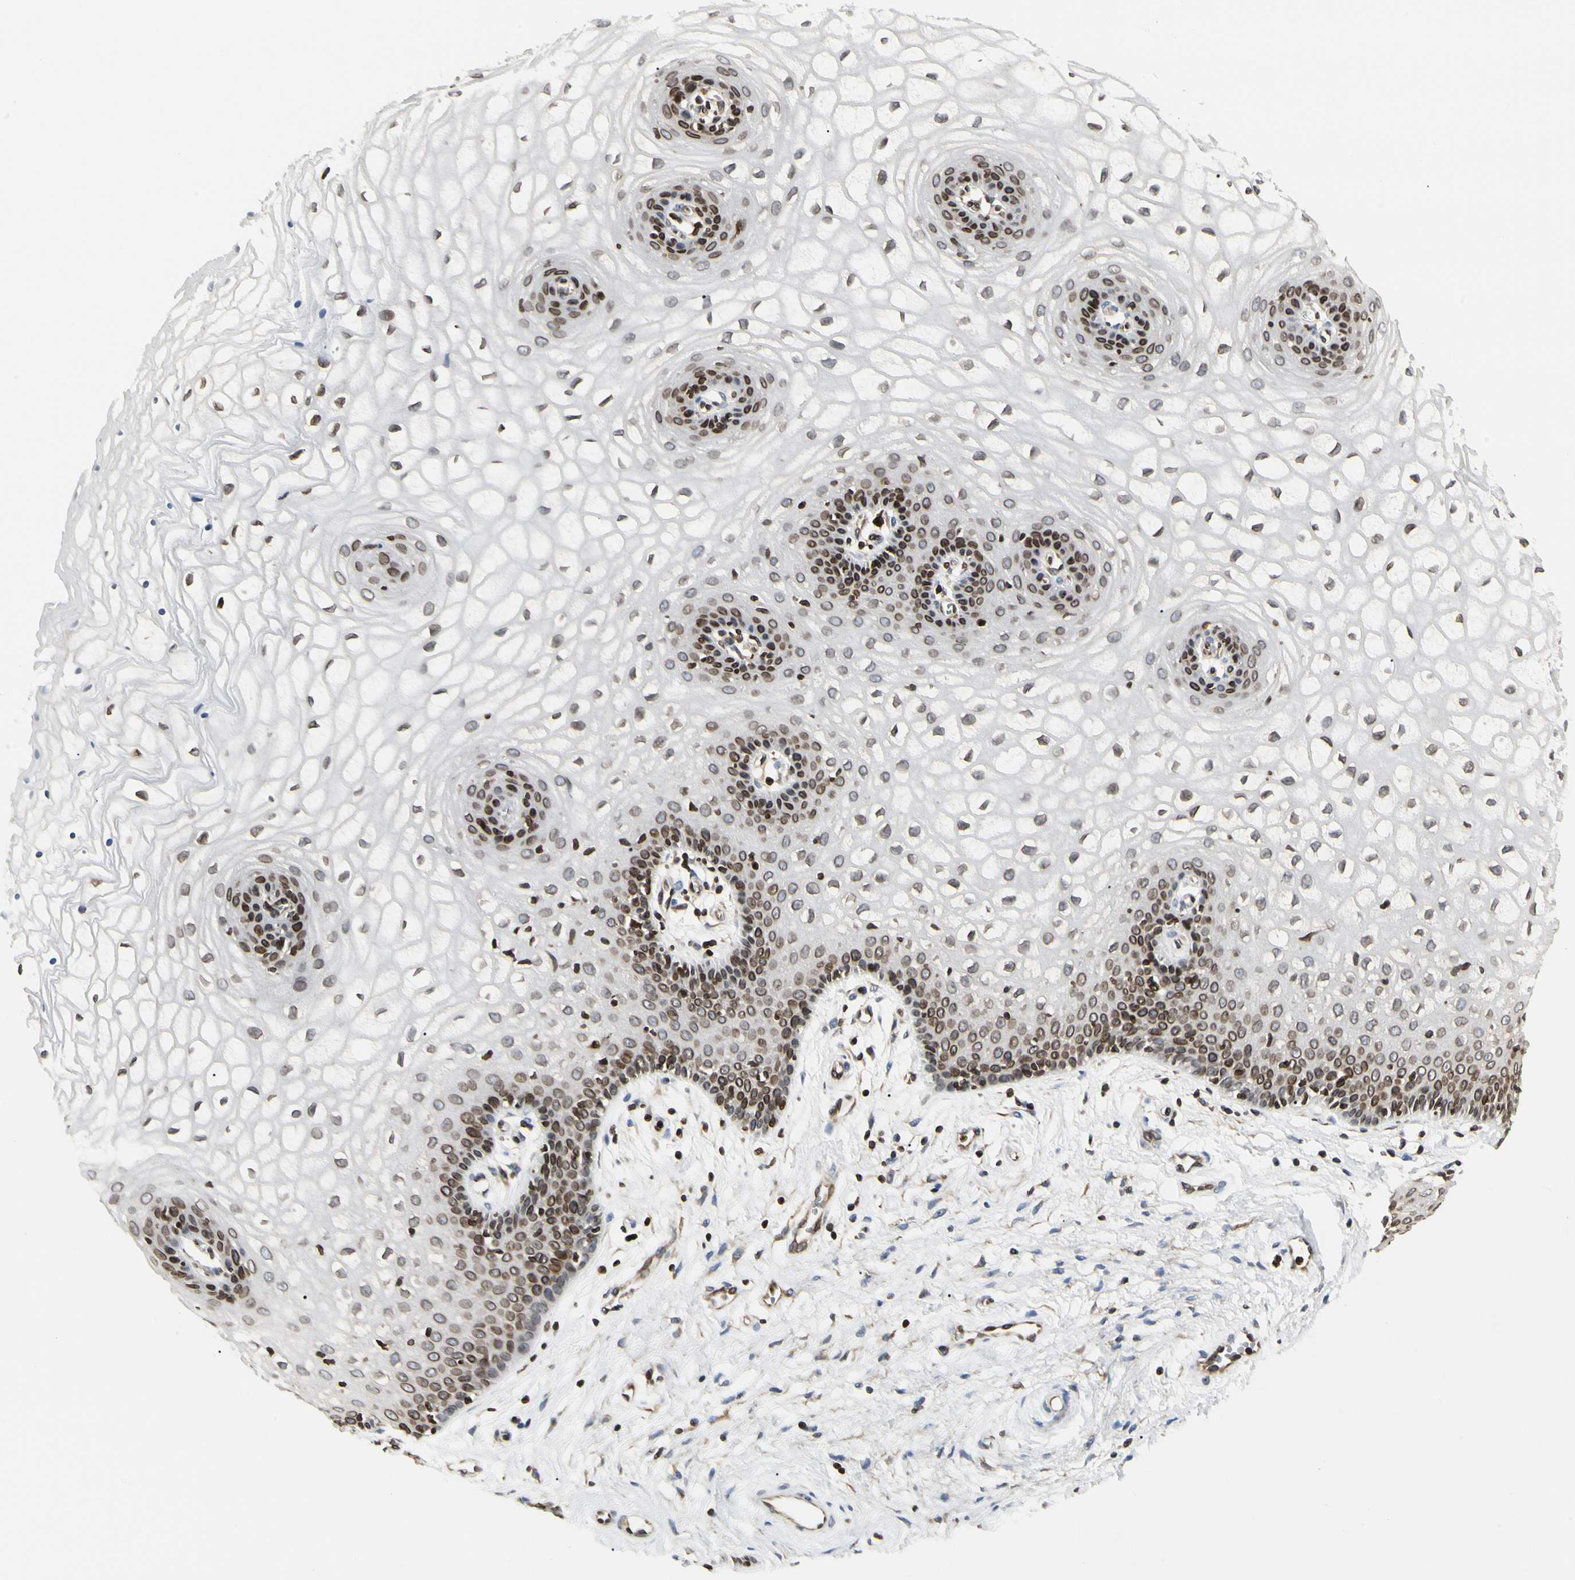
{"staining": {"intensity": "strong", "quantity": "25%-75%", "location": "cytoplasmic/membranous,nuclear"}, "tissue": "vagina", "cell_type": "Squamous epithelial cells", "image_type": "normal", "snomed": [{"axis": "morphology", "description": "Normal tissue, NOS"}, {"axis": "topography", "description": "Vagina"}], "caption": "Protein staining of unremarkable vagina reveals strong cytoplasmic/membranous,nuclear staining in about 25%-75% of squamous epithelial cells.", "gene": "TMPO", "patient": {"sex": "female", "age": 34}}